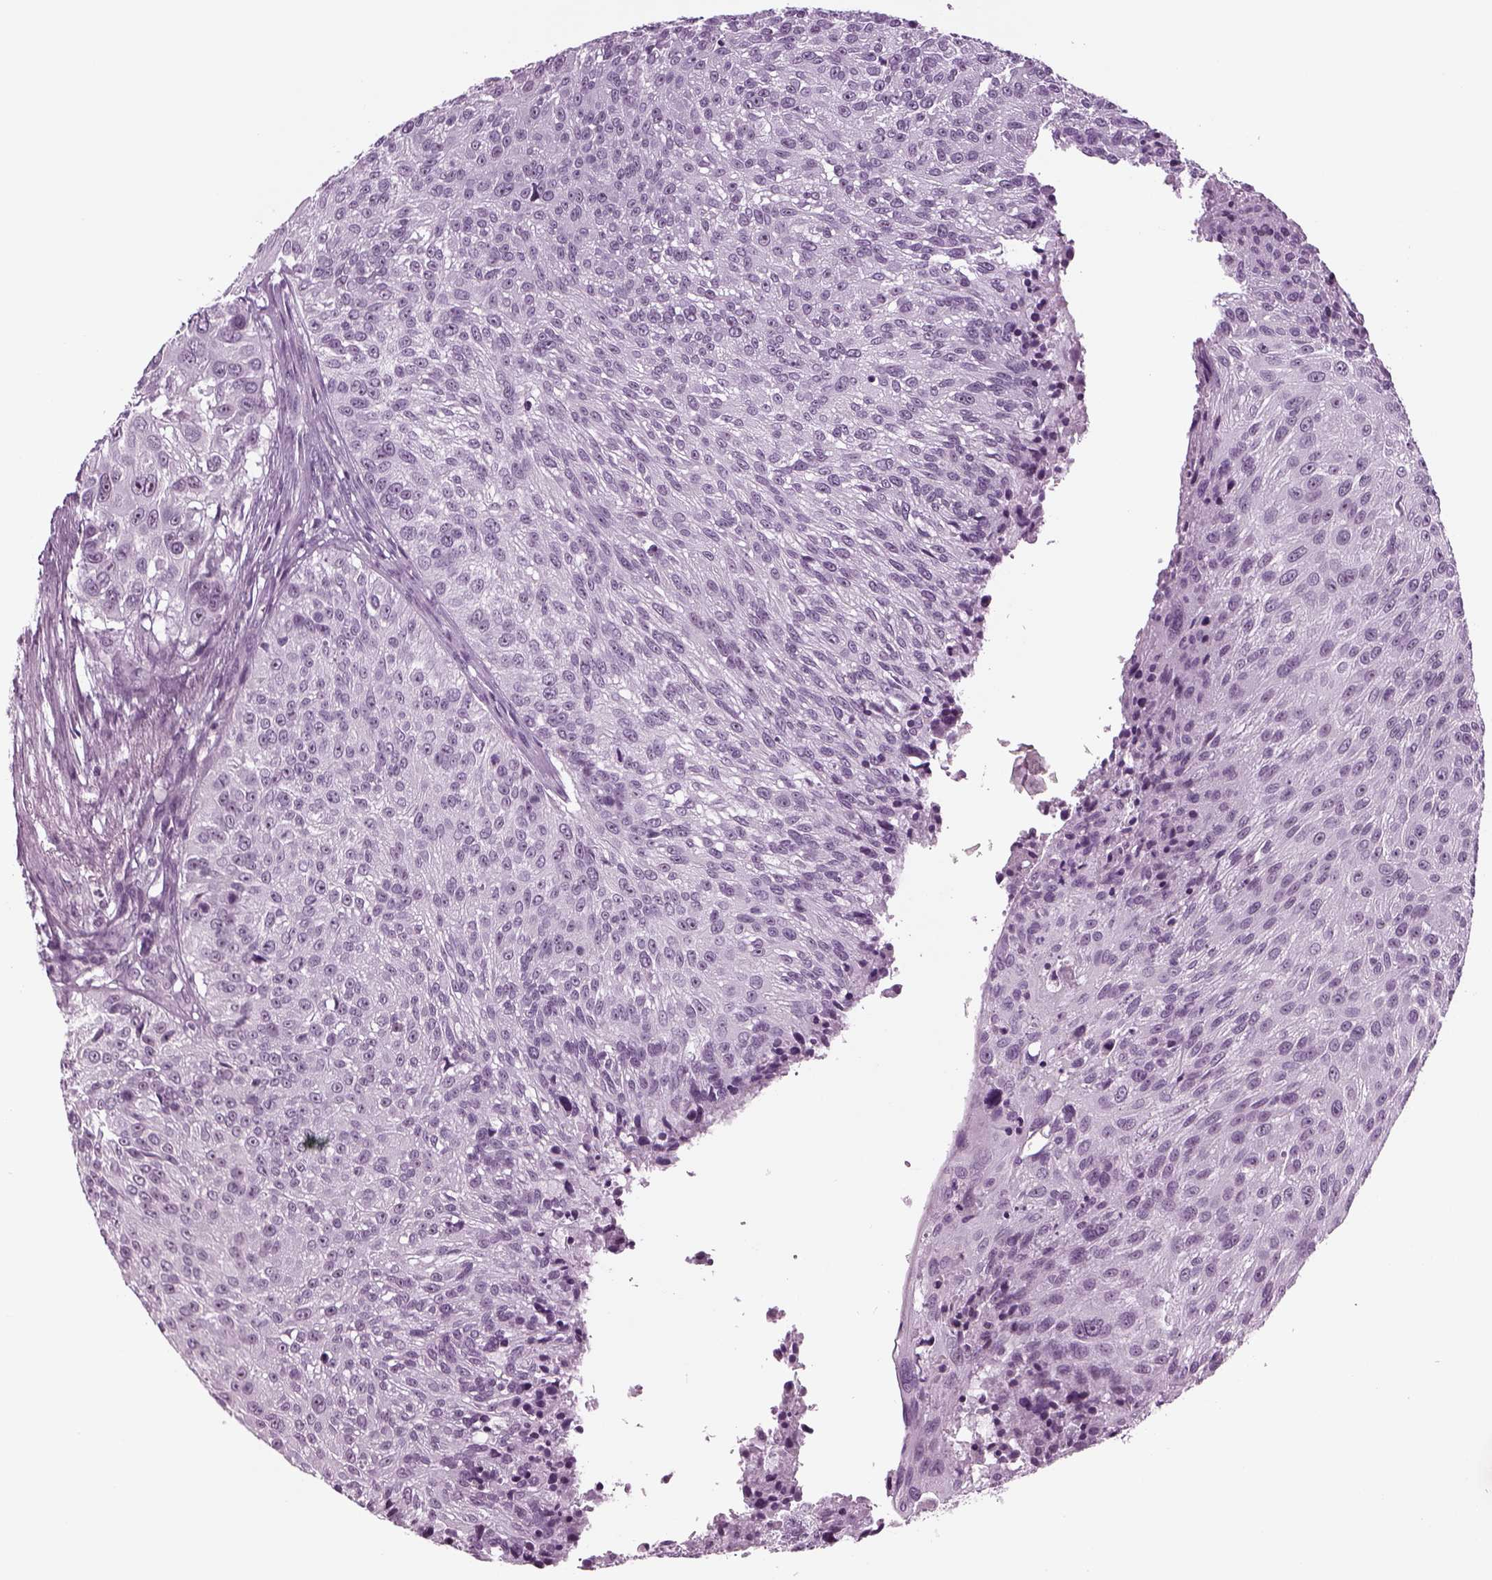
{"staining": {"intensity": "negative", "quantity": "none", "location": "none"}, "tissue": "urothelial cancer", "cell_type": "Tumor cells", "image_type": "cancer", "snomed": [{"axis": "morphology", "description": "Urothelial carcinoma, NOS"}, {"axis": "topography", "description": "Urinary bladder"}], "caption": "Immunohistochemical staining of transitional cell carcinoma shows no significant expression in tumor cells.", "gene": "FAM24A", "patient": {"sex": "male", "age": 55}}